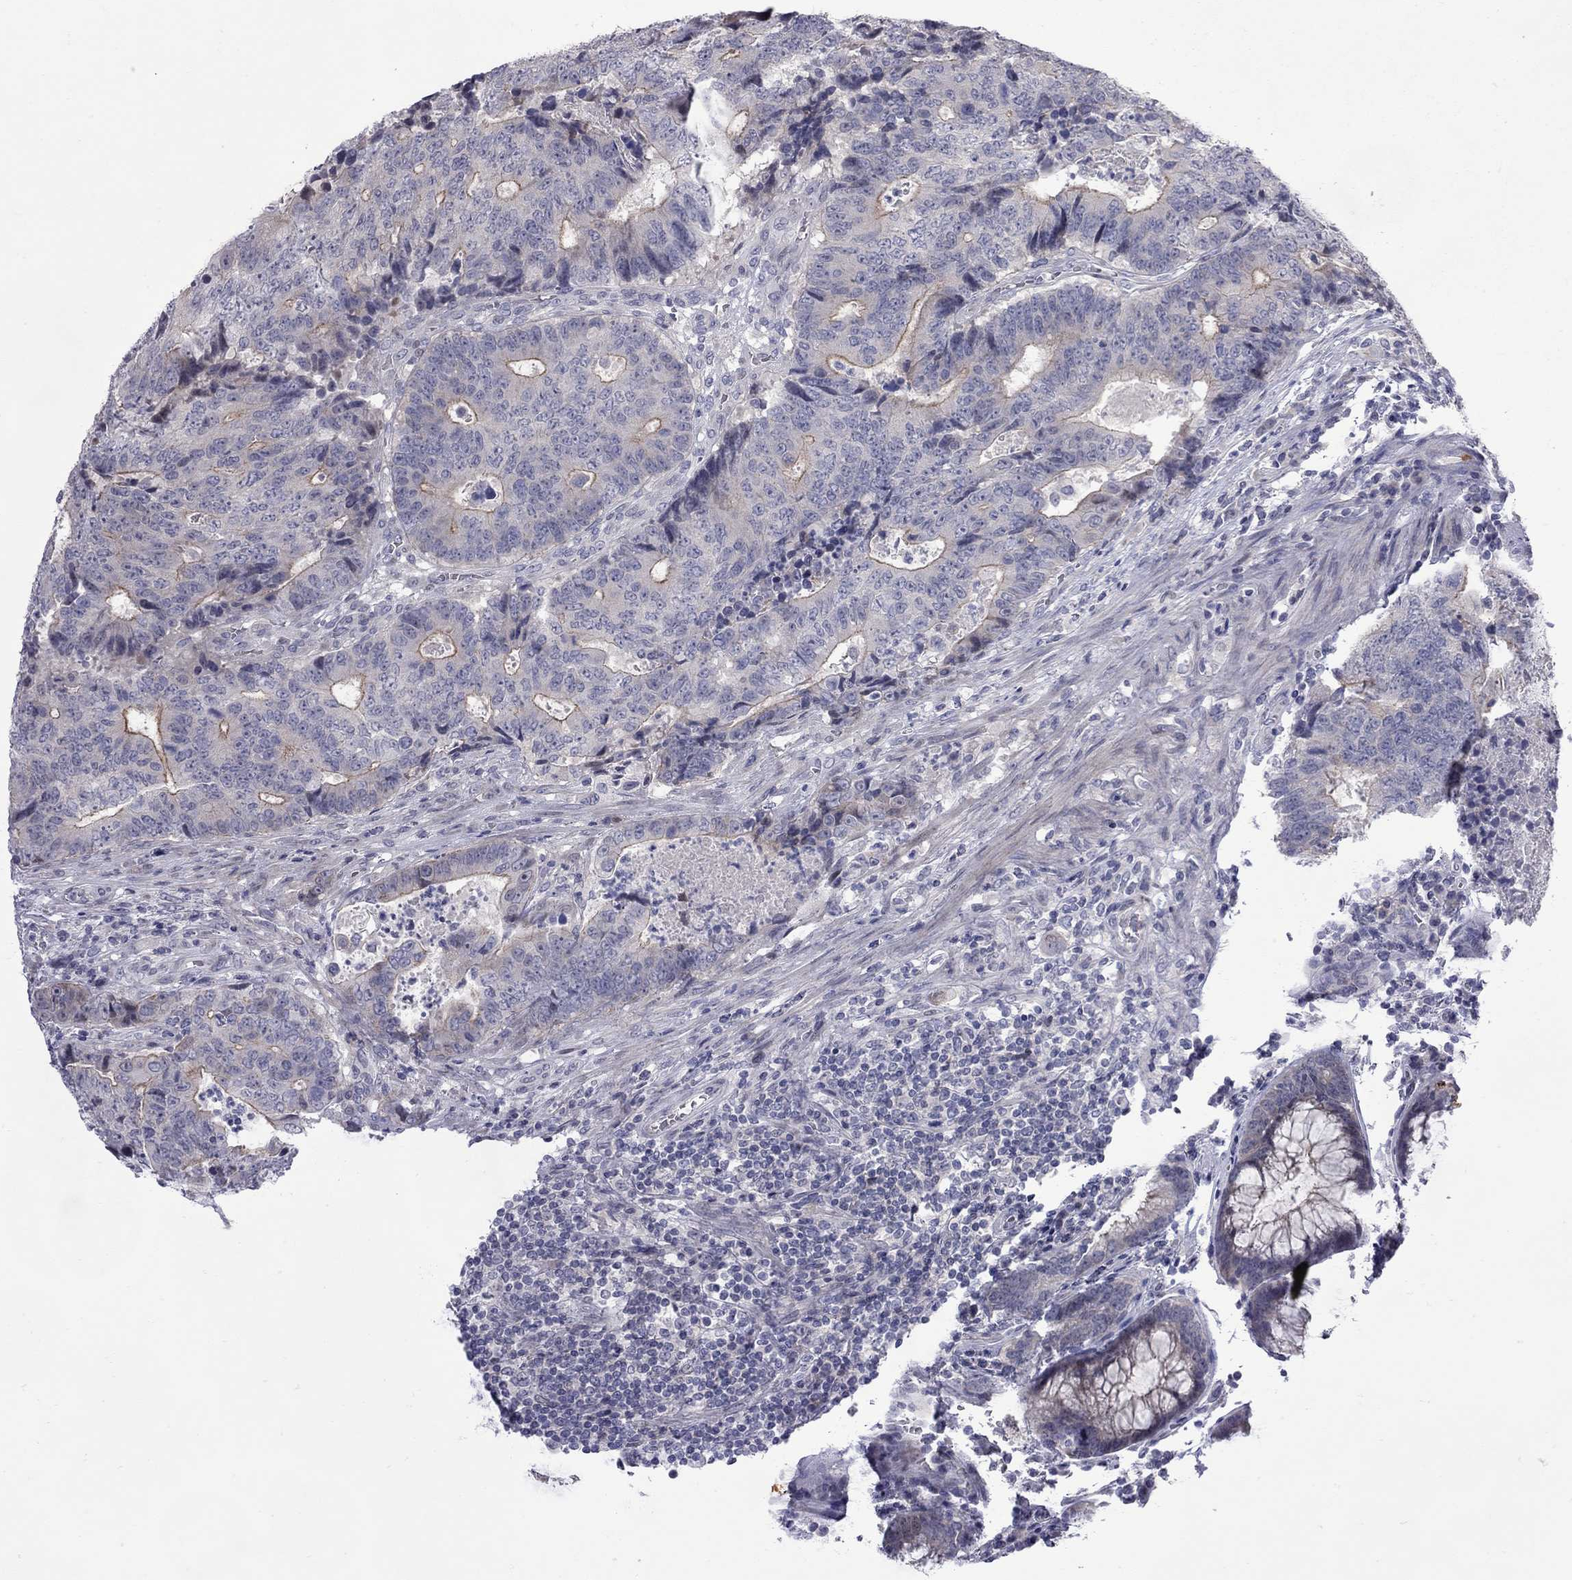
{"staining": {"intensity": "moderate", "quantity": "<25%", "location": "cytoplasmic/membranous"}, "tissue": "colorectal cancer", "cell_type": "Tumor cells", "image_type": "cancer", "snomed": [{"axis": "morphology", "description": "Adenocarcinoma, NOS"}, {"axis": "topography", "description": "Colon"}], "caption": "Colorectal cancer stained for a protein exhibits moderate cytoplasmic/membranous positivity in tumor cells.", "gene": "NRARP", "patient": {"sex": "female", "age": 48}}